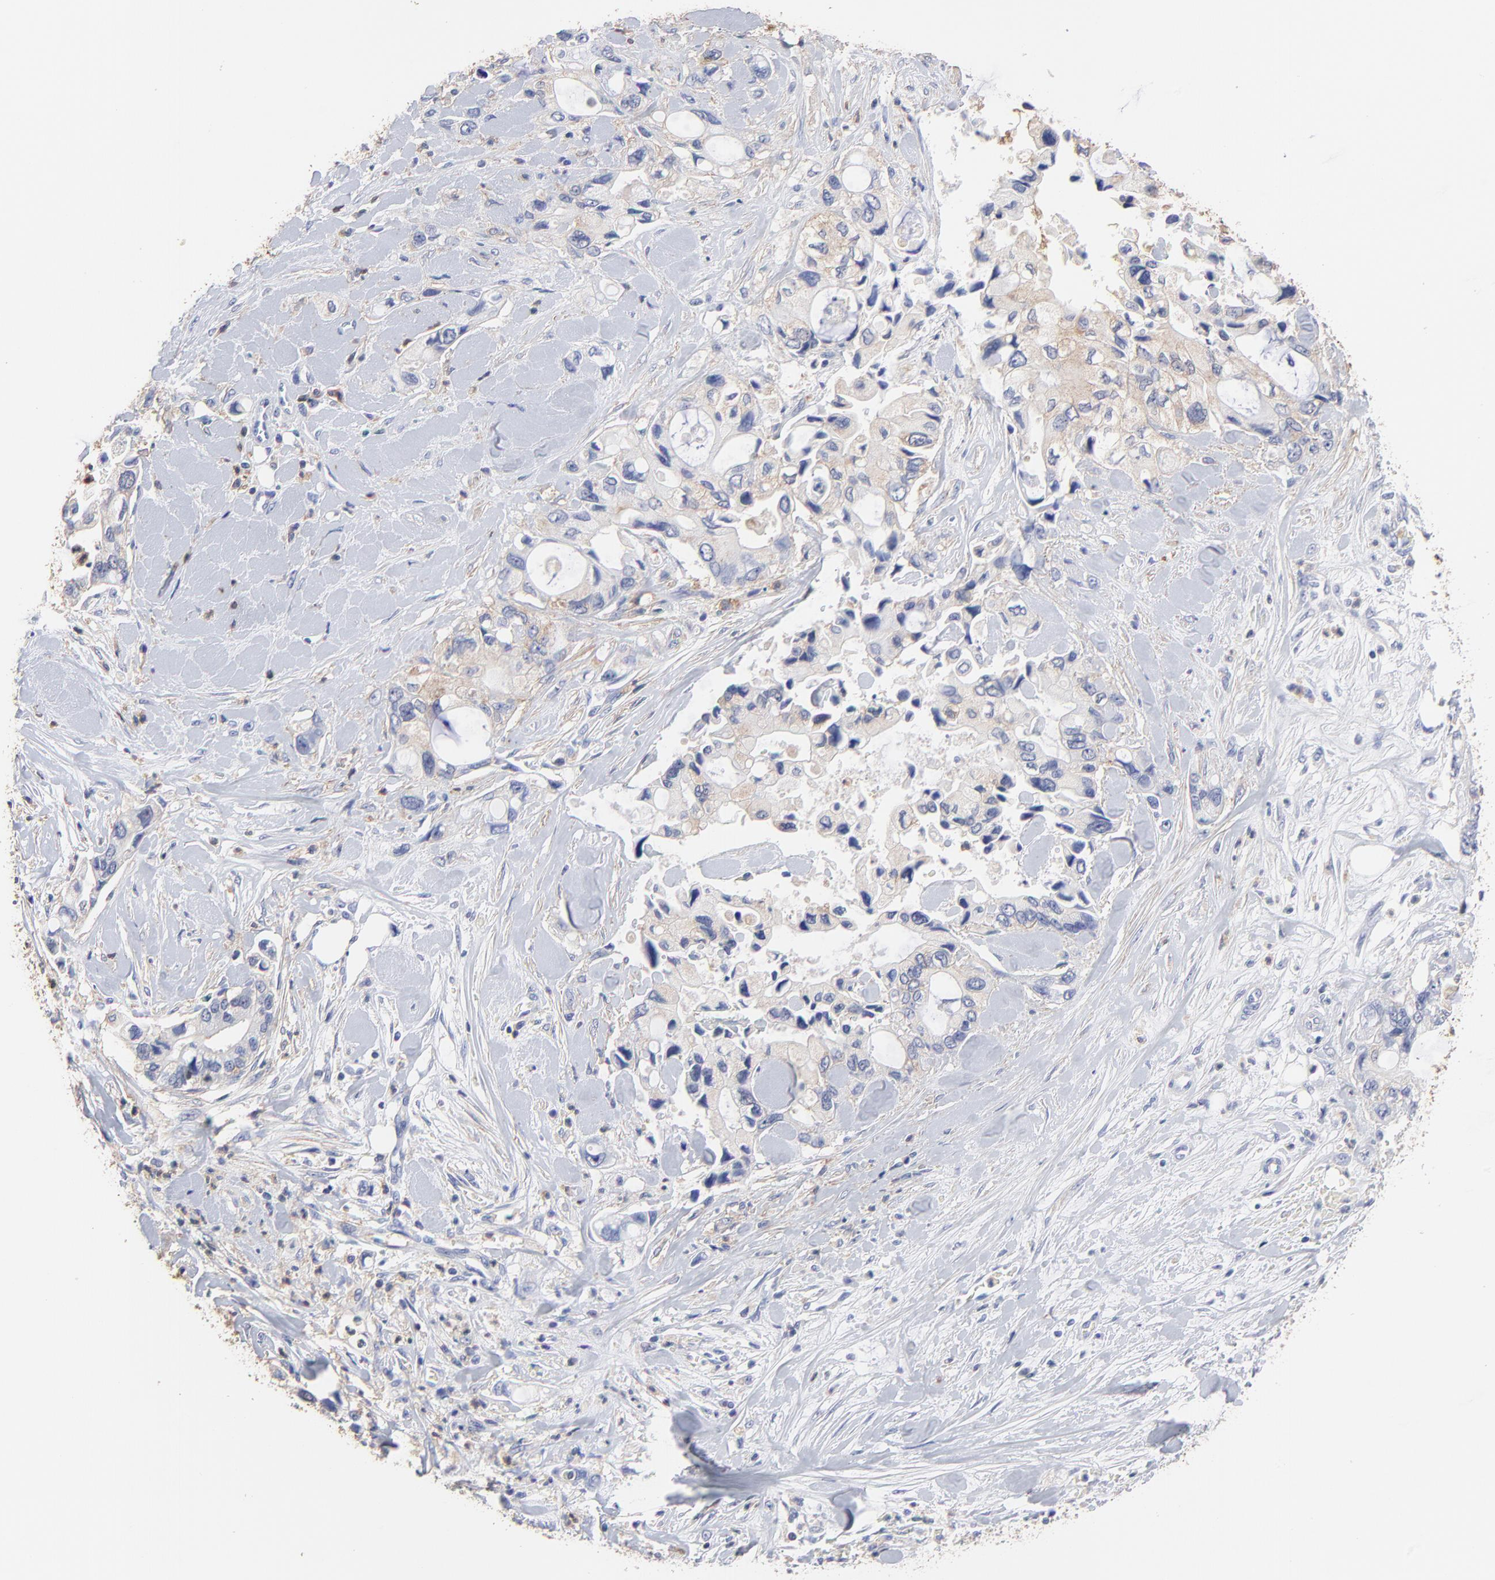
{"staining": {"intensity": "weak", "quantity": "25%-75%", "location": "cytoplasmic/membranous"}, "tissue": "pancreatic cancer", "cell_type": "Tumor cells", "image_type": "cancer", "snomed": [{"axis": "morphology", "description": "Adenocarcinoma, NOS"}, {"axis": "topography", "description": "Pancreas"}], "caption": "Adenocarcinoma (pancreatic) stained for a protein (brown) shows weak cytoplasmic/membranous positive expression in approximately 25%-75% of tumor cells.", "gene": "ASL", "patient": {"sex": "male", "age": 70}}